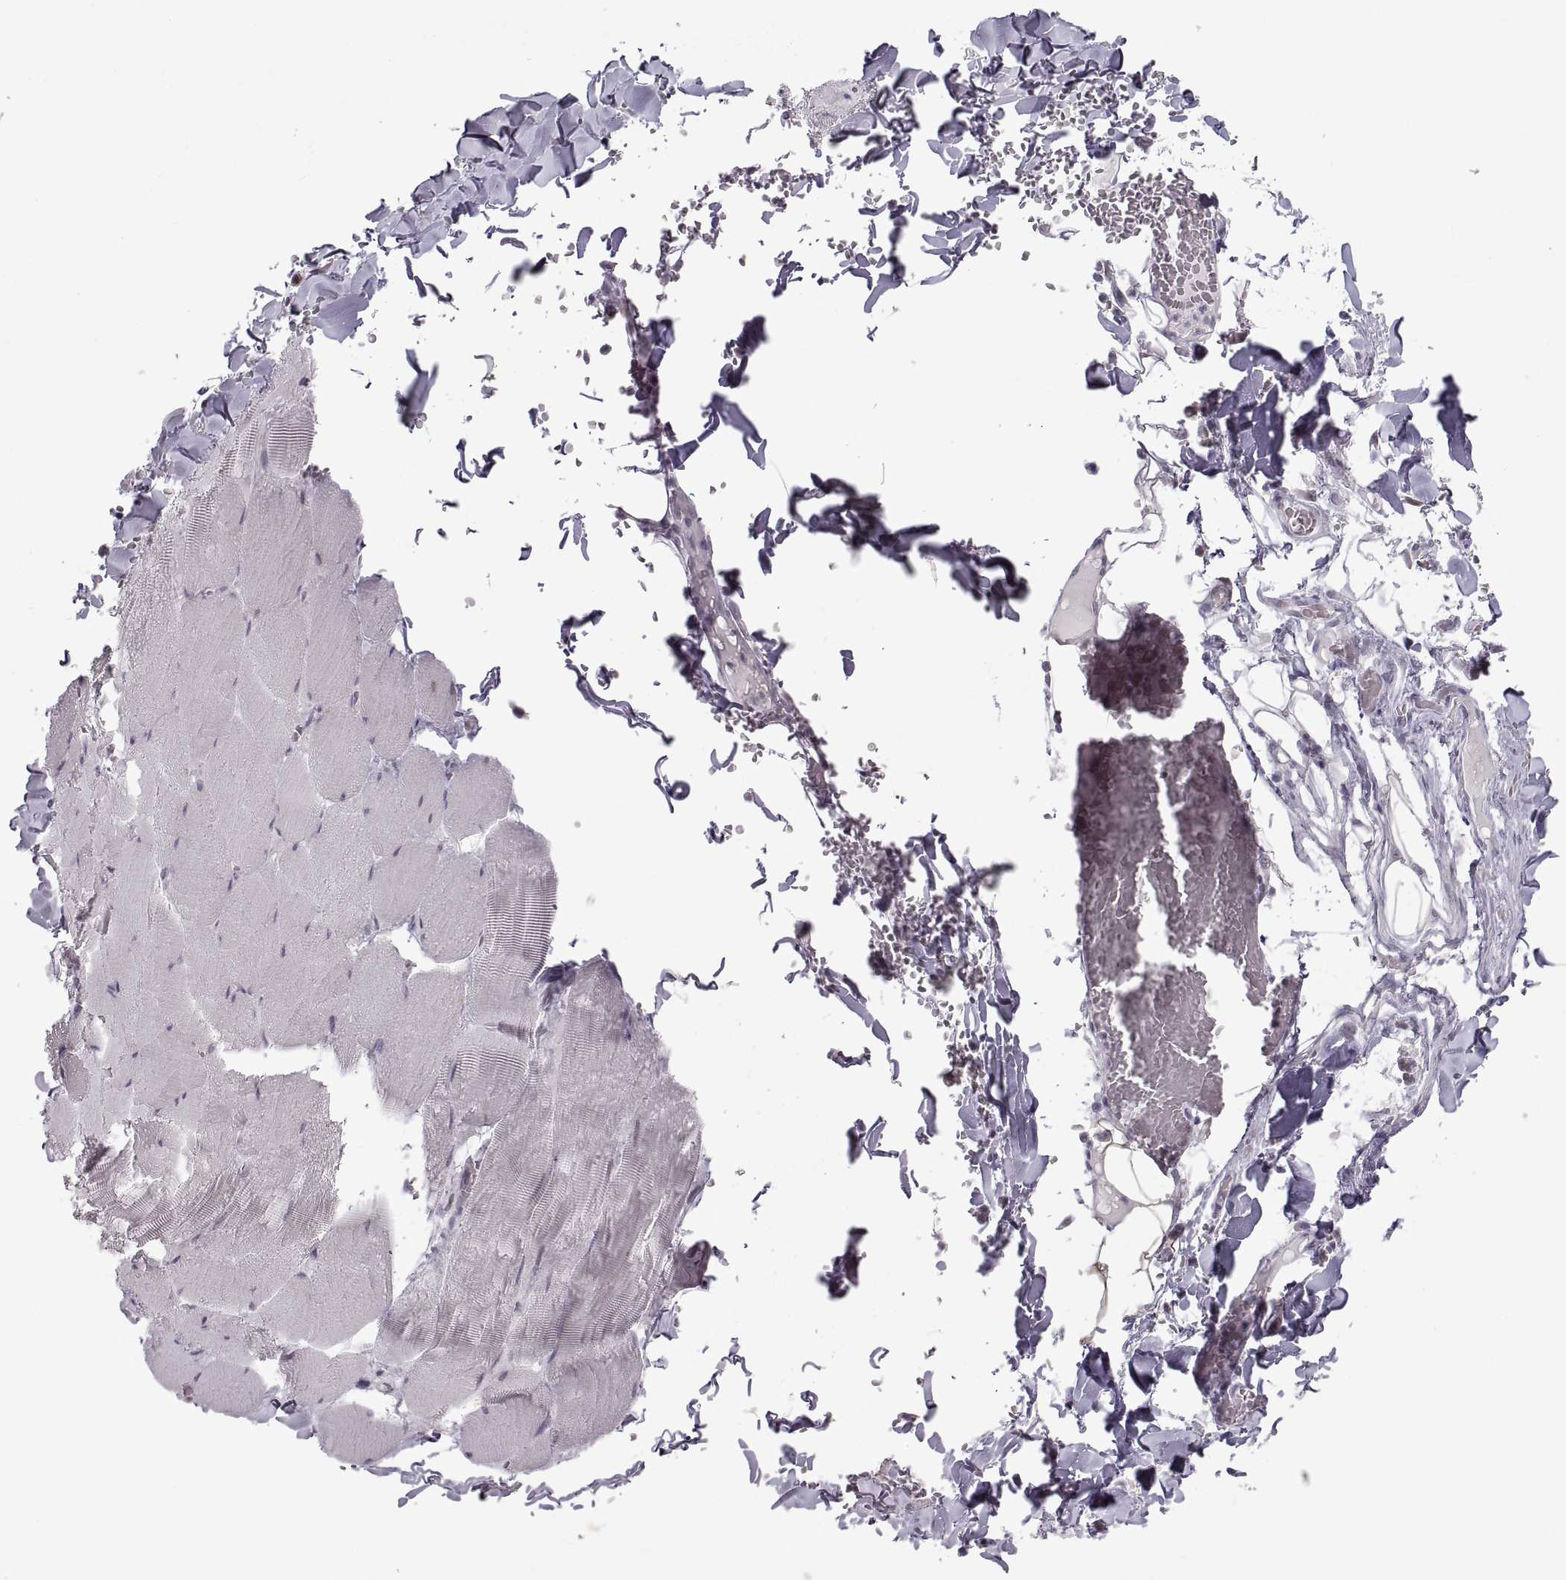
{"staining": {"intensity": "negative", "quantity": "none", "location": "none"}, "tissue": "skeletal muscle", "cell_type": "Myocytes", "image_type": "normal", "snomed": [{"axis": "morphology", "description": "Normal tissue, NOS"}, {"axis": "morphology", "description": "Malignant melanoma, Metastatic site"}, {"axis": "topography", "description": "Skeletal muscle"}], "caption": "DAB (3,3'-diaminobenzidine) immunohistochemical staining of benign skeletal muscle demonstrates no significant staining in myocytes.", "gene": "NANOS3", "patient": {"sex": "male", "age": 50}}